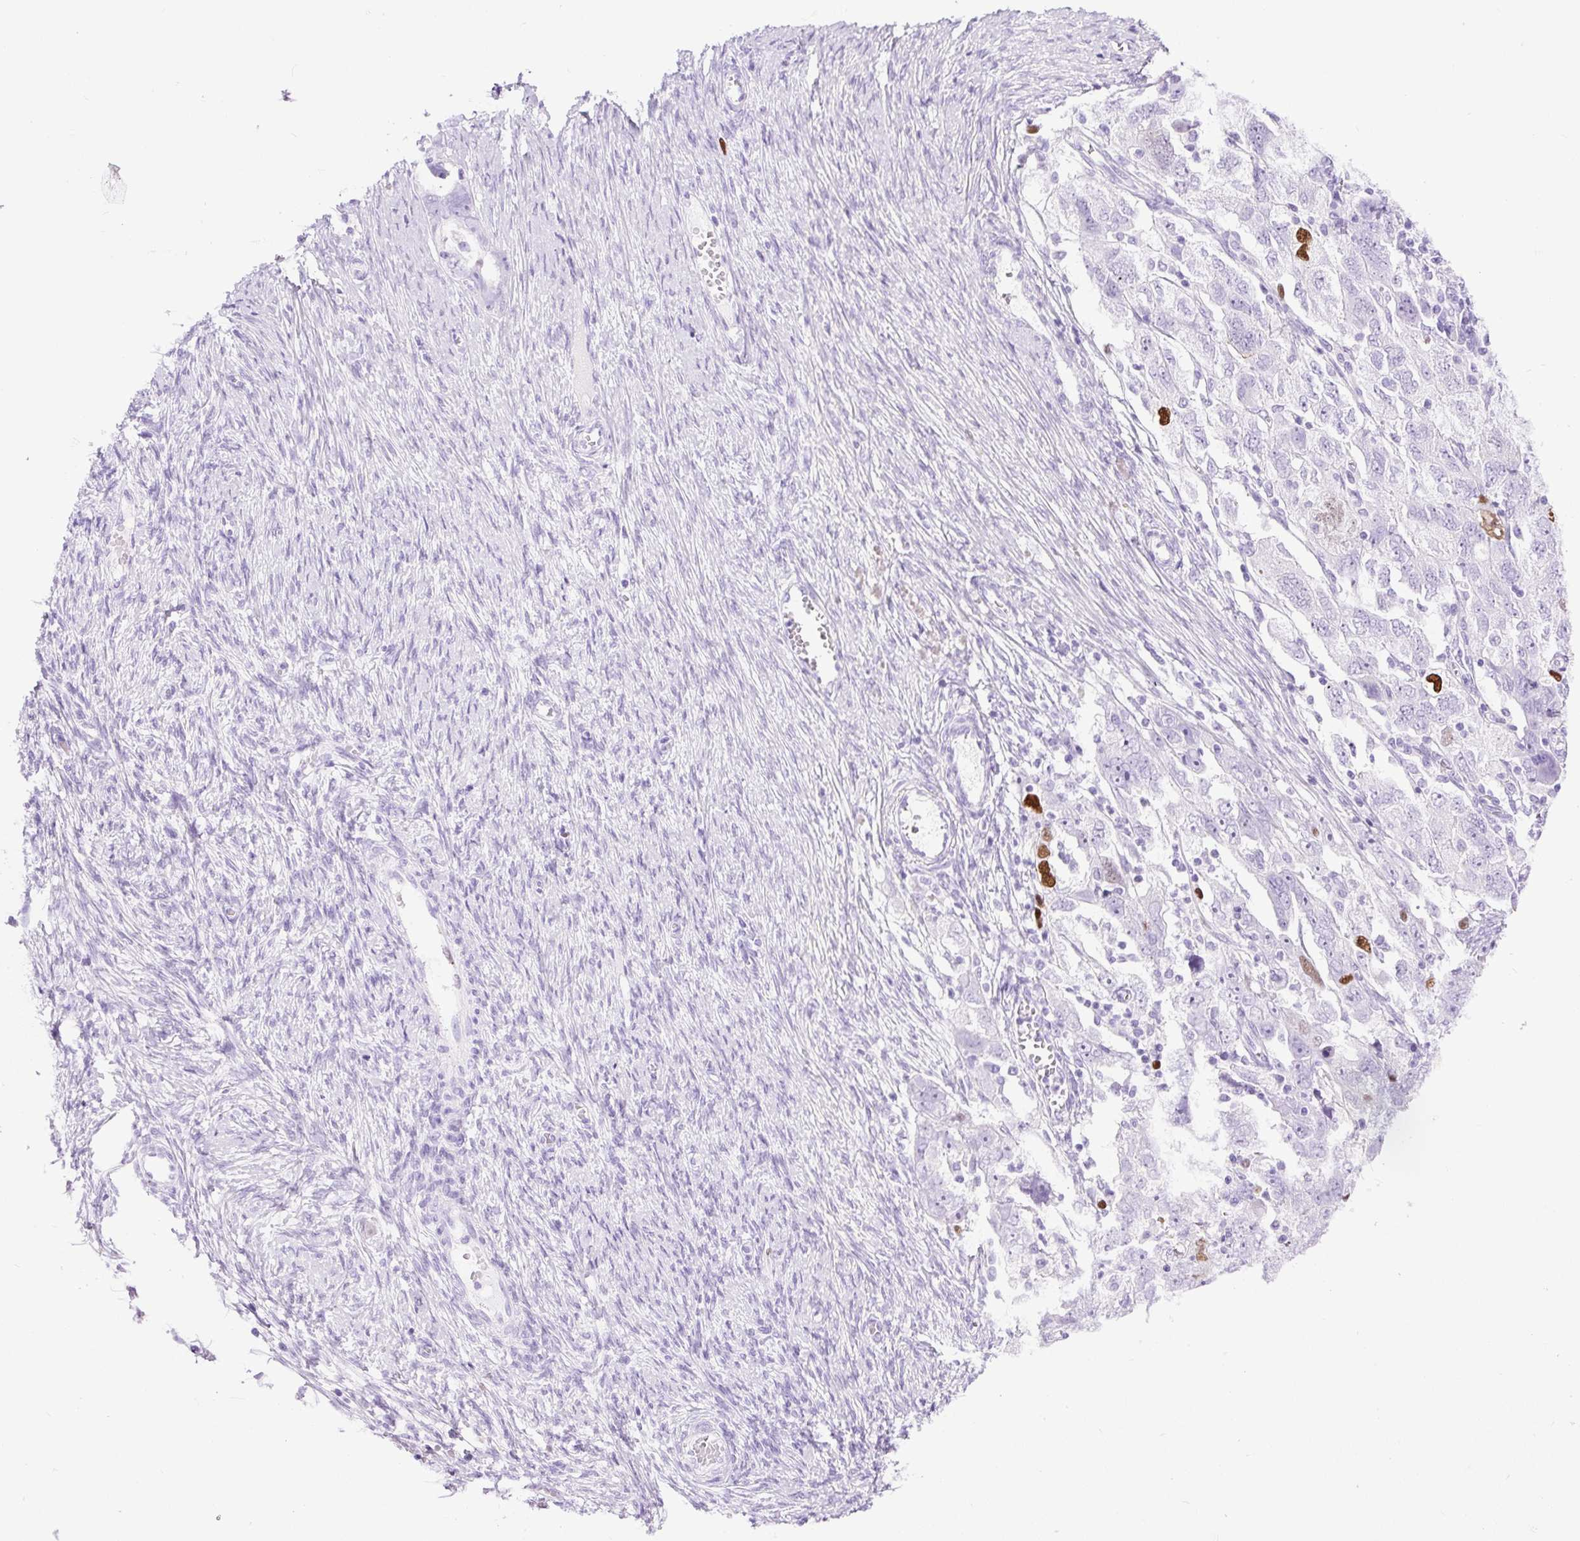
{"staining": {"intensity": "strong", "quantity": "<25%", "location": "nuclear"}, "tissue": "ovarian cancer", "cell_type": "Tumor cells", "image_type": "cancer", "snomed": [{"axis": "morphology", "description": "Carcinoma, NOS"}, {"axis": "morphology", "description": "Cystadenocarcinoma, serous, NOS"}, {"axis": "topography", "description": "Ovary"}], "caption": "Protein analysis of ovarian serous cystadenocarcinoma tissue reveals strong nuclear expression in approximately <25% of tumor cells.", "gene": "RACGAP1", "patient": {"sex": "female", "age": 69}}